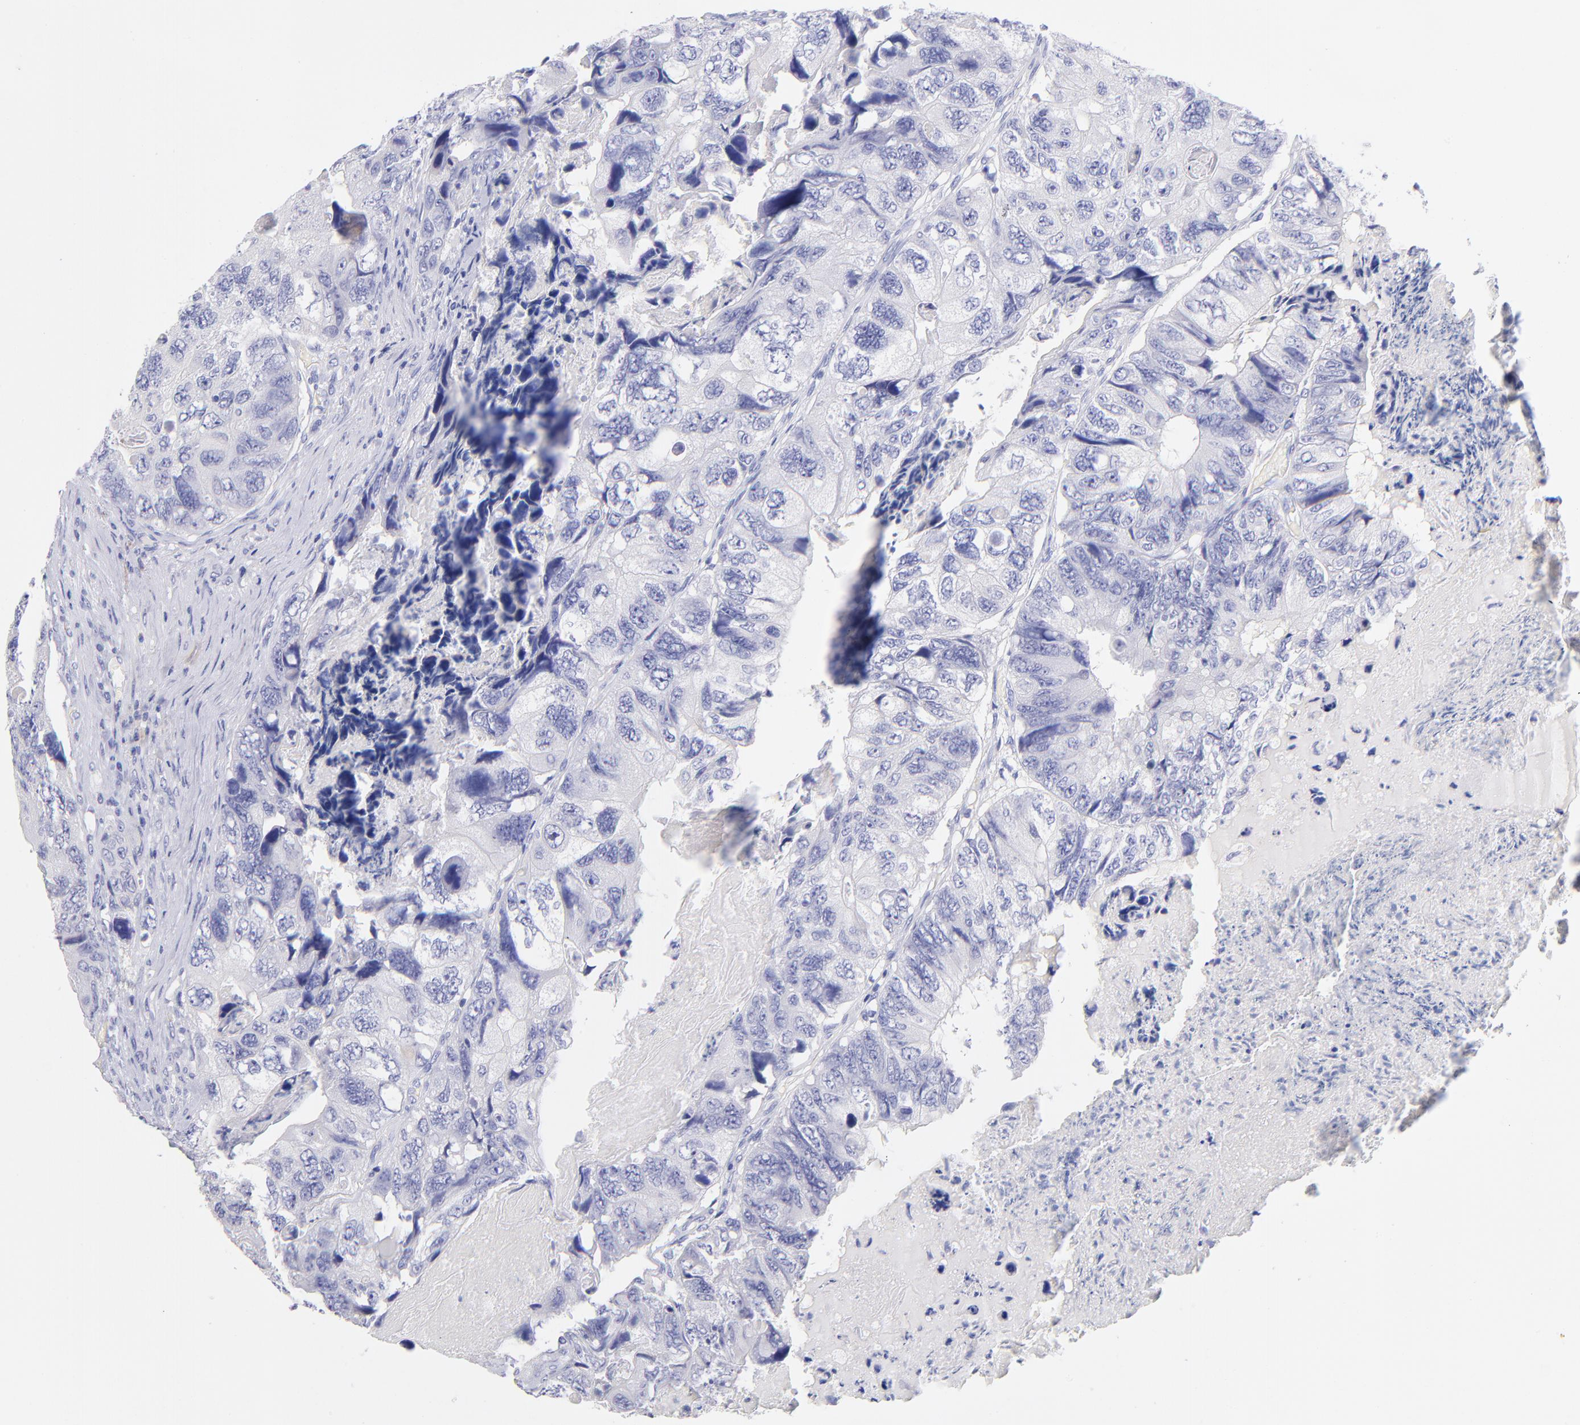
{"staining": {"intensity": "negative", "quantity": "none", "location": "none"}, "tissue": "colorectal cancer", "cell_type": "Tumor cells", "image_type": "cancer", "snomed": [{"axis": "morphology", "description": "Adenocarcinoma, NOS"}, {"axis": "topography", "description": "Rectum"}], "caption": "DAB (3,3'-diaminobenzidine) immunohistochemical staining of human colorectal adenocarcinoma demonstrates no significant positivity in tumor cells. (IHC, brightfield microscopy, high magnification).", "gene": "RAB3B", "patient": {"sex": "female", "age": 82}}